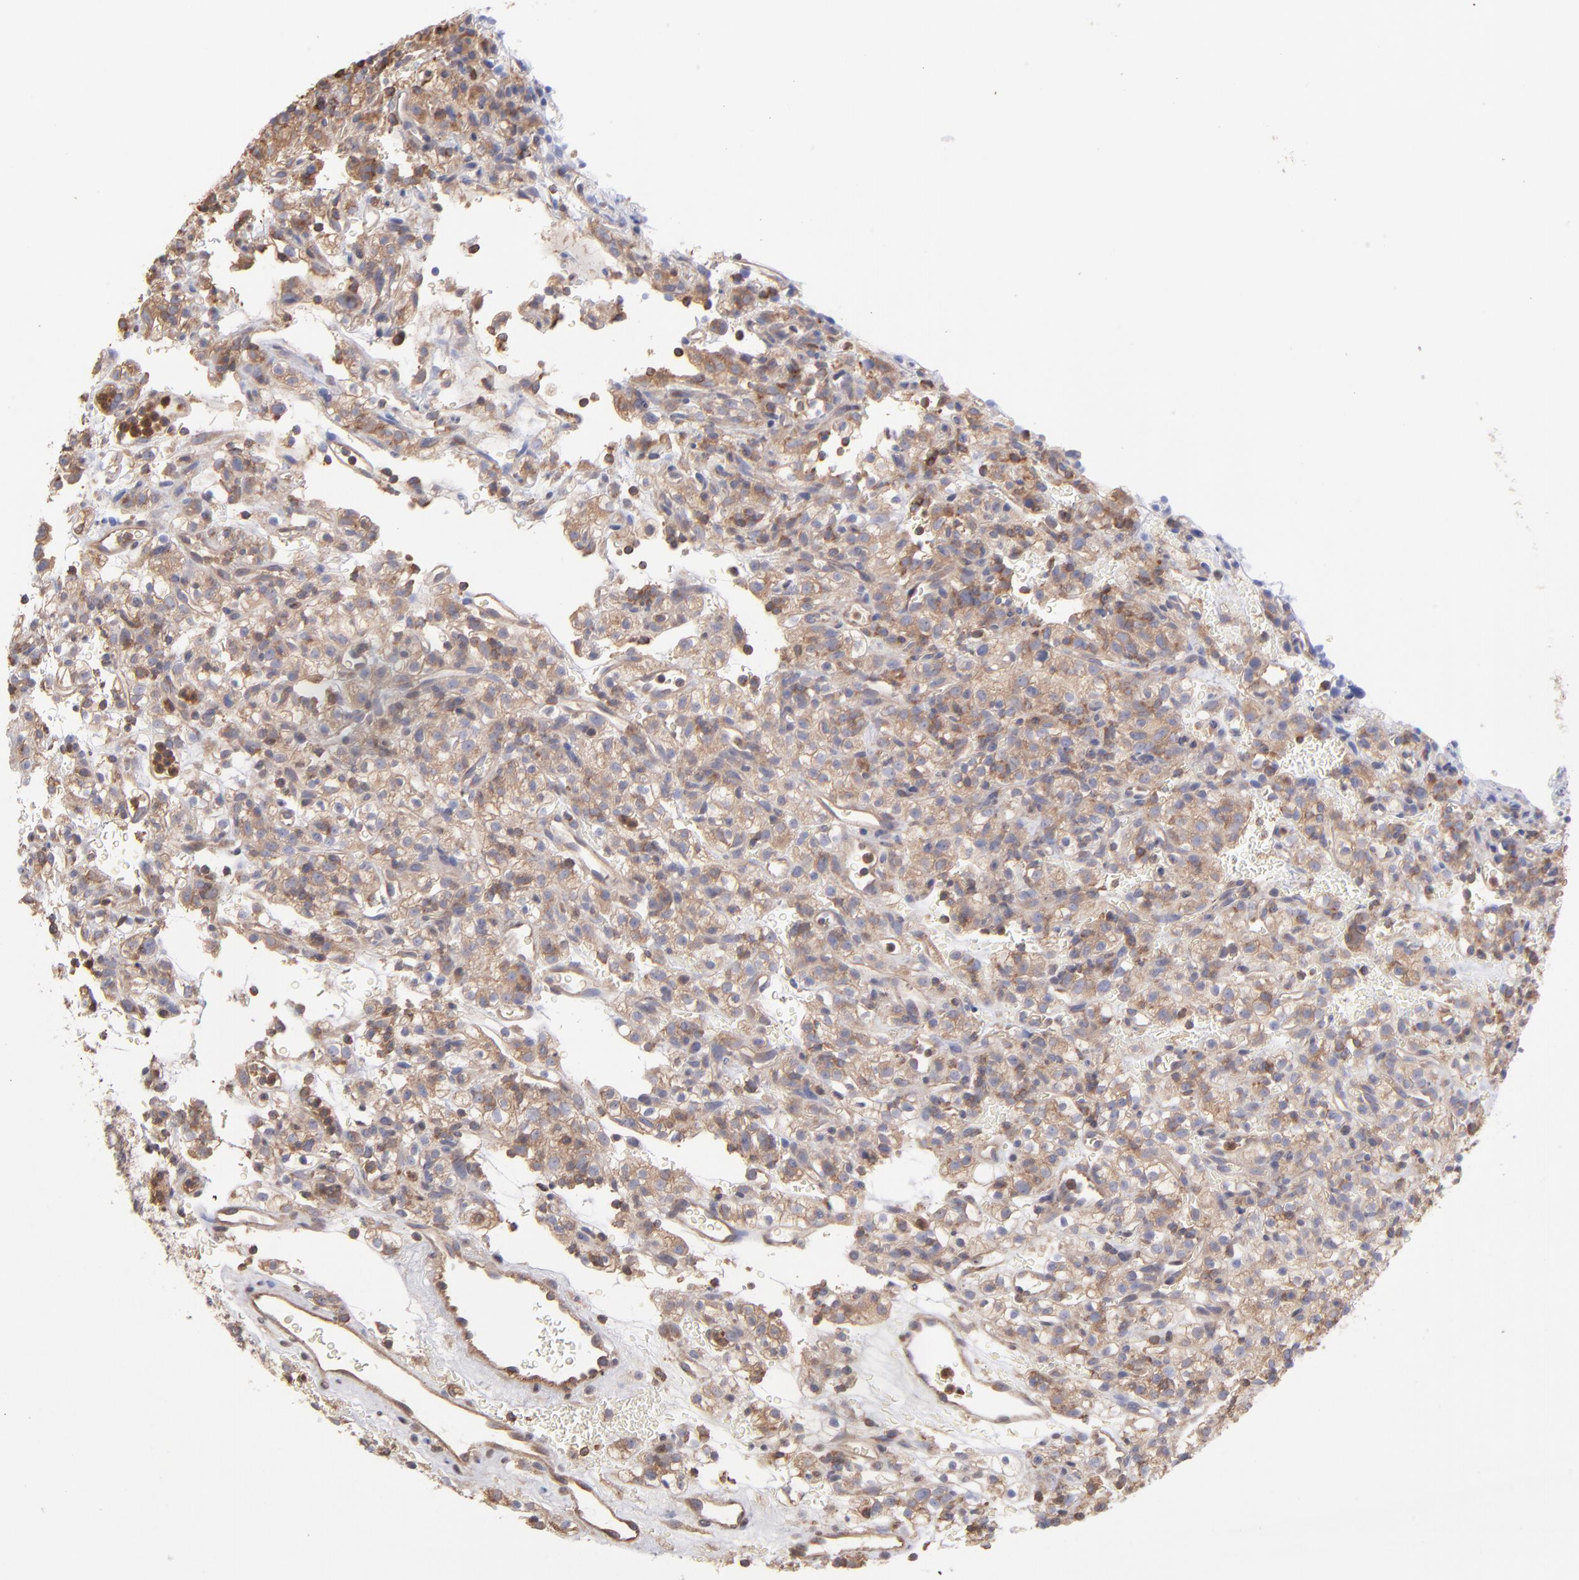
{"staining": {"intensity": "moderate", "quantity": "25%-75%", "location": "cytoplasmic/membranous"}, "tissue": "renal cancer", "cell_type": "Tumor cells", "image_type": "cancer", "snomed": [{"axis": "morphology", "description": "Normal tissue, NOS"}, {"axis": "morphology", "description": "Adenocarcinoma, NOS"}, {"axis": "topography", "description": "Kidney"}], "caption": "Tumor cells exhibit medium levels of moderate cytoplasmic/membranous positivity in approximately 25%-75% of cells in renal cancer (adenocarcinoma). Nuclei are stained in blue.", "gene": "MAP2K2", "patient": {"sex": "female", "age": 72}}